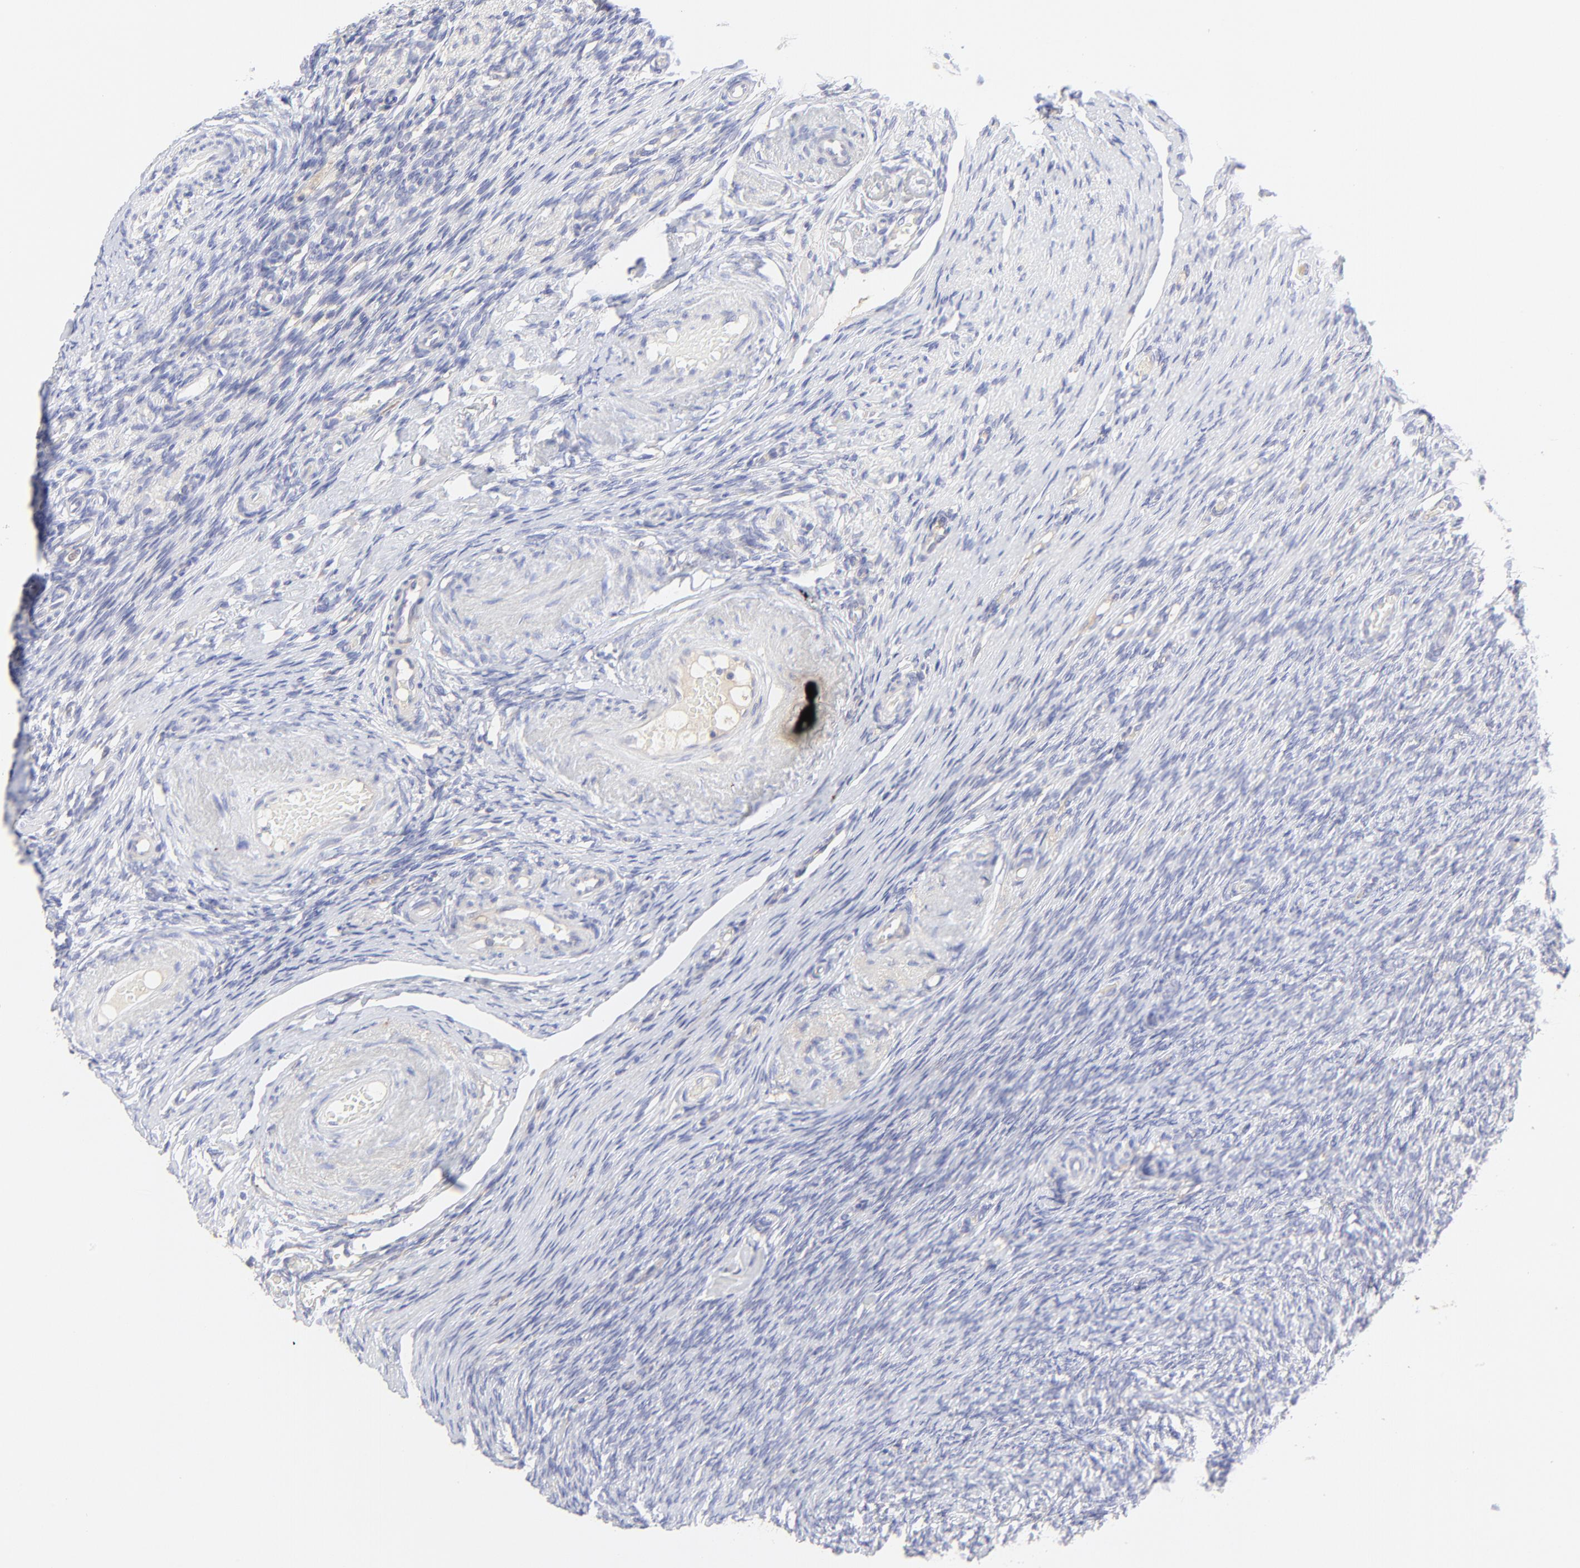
{"staining": {"intensity": "negative", "quantity": "none", "location": "none"}, "tissue": "ovary", "cell_type": "Follicle cells", "image_type": "normal", "snomed": [{"axis": "morphology", "description": "Normal tissue, NOS"}, {"axis": "topography", "description": "Ovary"}], "caption": "The immunohistochemistry (IHC) micrograph has no significant staining in follicle cells of ovary. Brightfield microscopy of IHC stained with DAB (brown) and hematoxylin (blue), captured at high magnification.", "gene": "LHFPL1", "patient": {"sex": "female", "age": 60}}